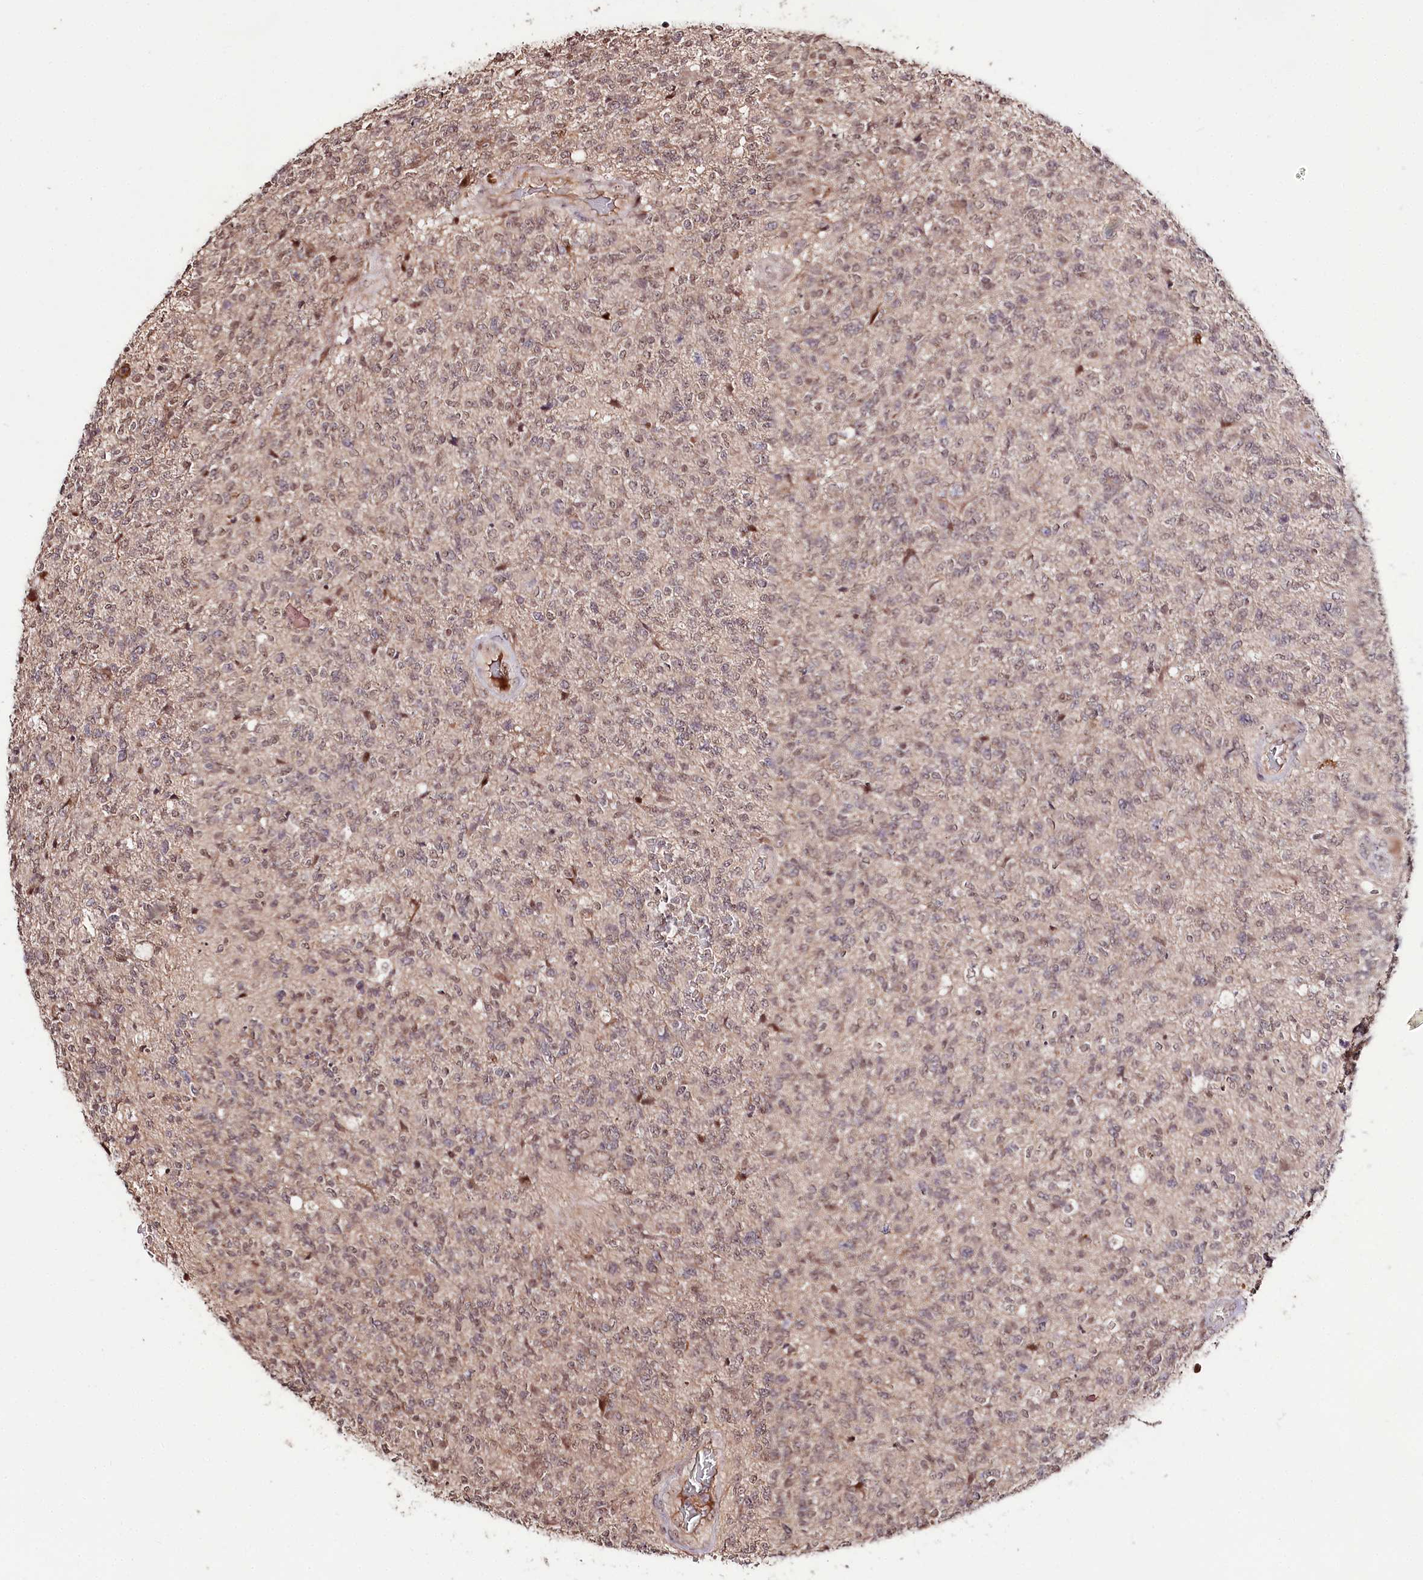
{"staining": {"intensity": "weak", "quantity": "25%-75%", "location": "cytoplasmic/membranous,nuclear"}, "tissue": "glioma", "cell_type": "Tumor cells", "image_type": "cancer", "snomed": [{"axis": "morphology", "description": "Glioma, malignant, High grade"}, {"axis": "topography", "description": "Brain"}], "caption": "High-grade glioma (malignant) tissue reveals weak cytoplasmic/membranous and nuclear staining in approximately 25%-75% of tumor cells, visualized by immunohistochemistry.", "gene": "DMP1", "patient": {"sex": "male", "age": 56}}